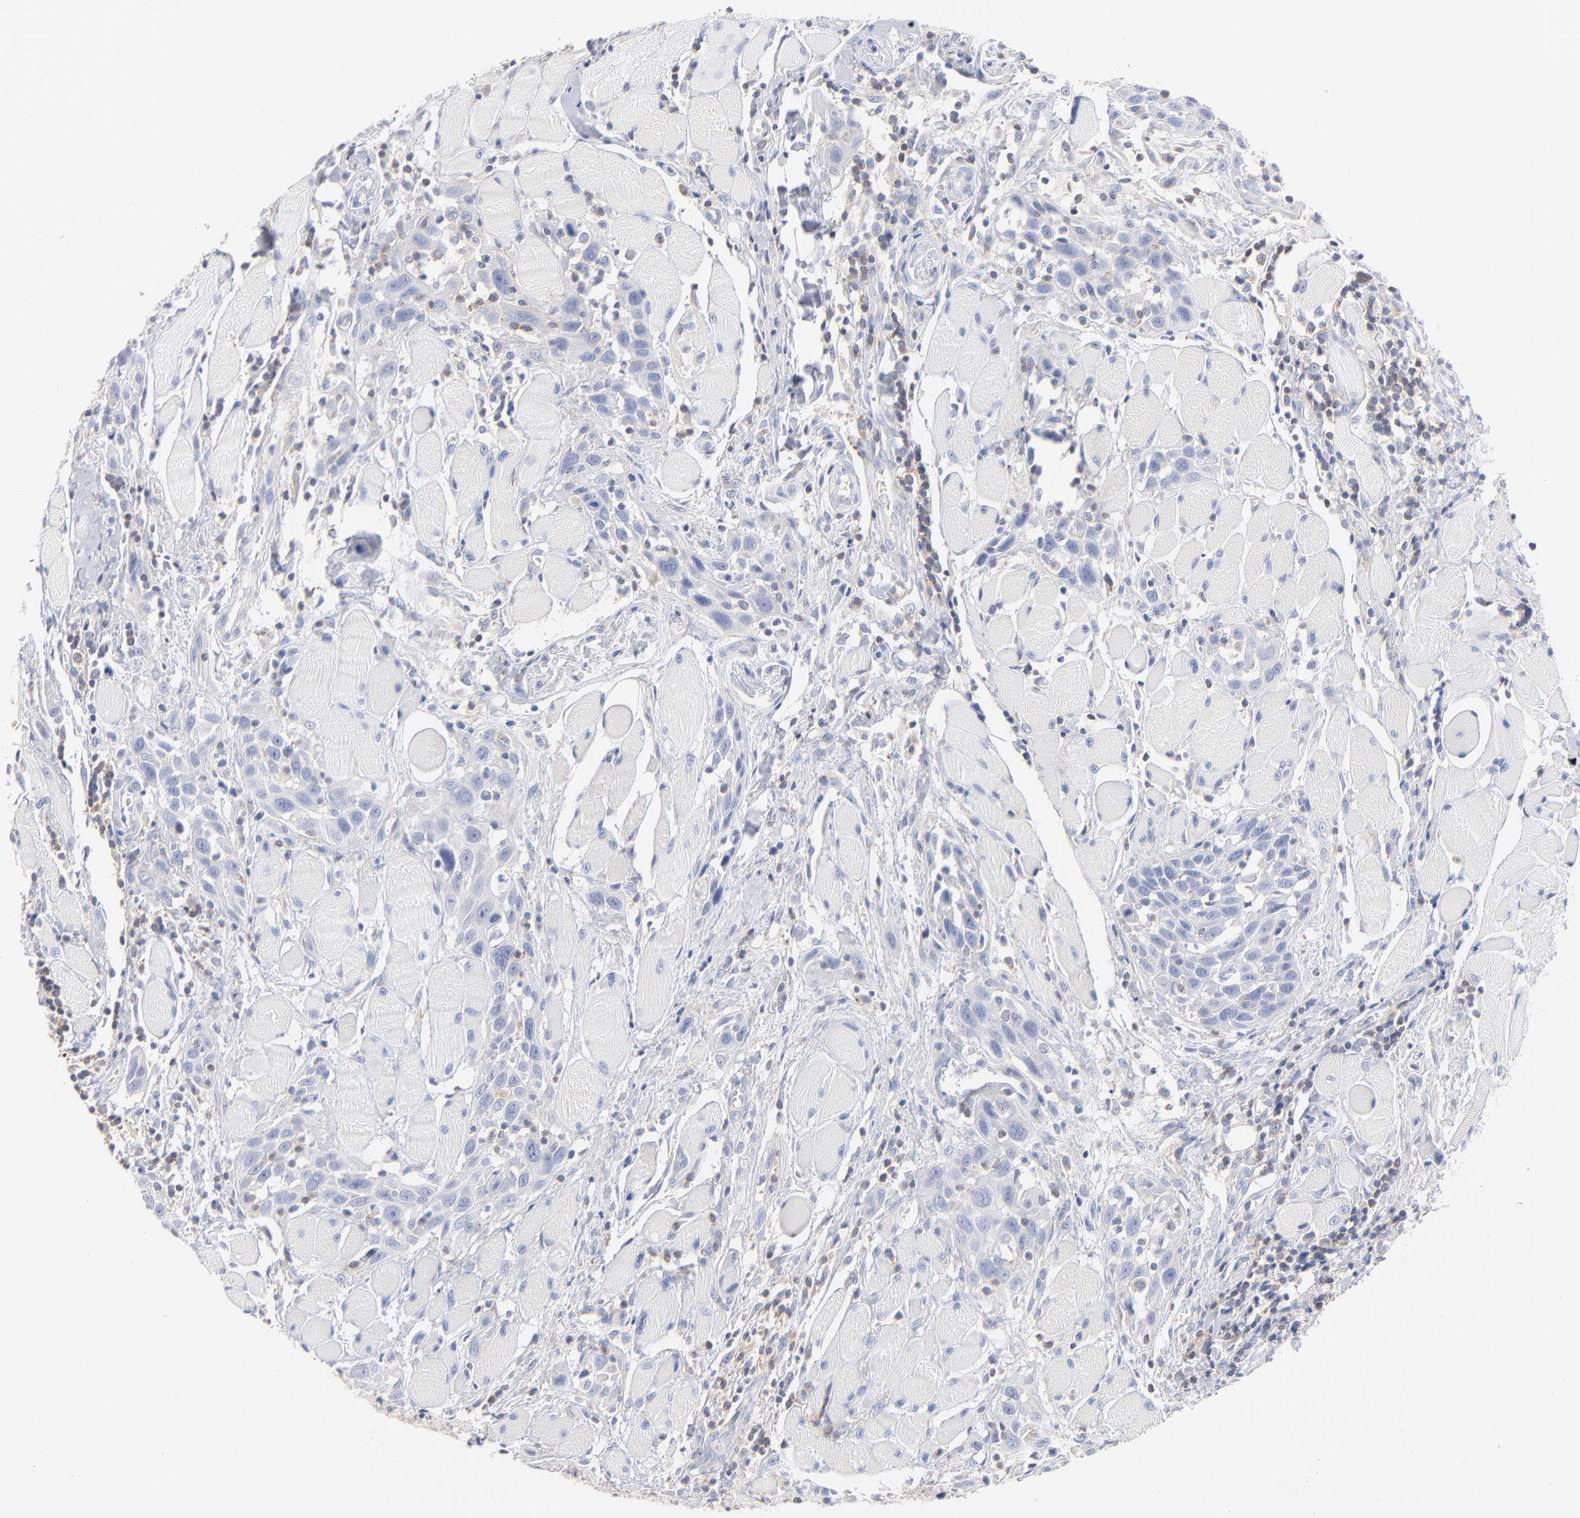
{"staining": {"intensity": "negative", "quantity": "none", "location": "none"}, "tissue": "head and neck cancer", "cell_type": "Tumor cells", "image_type": "cancer", "snomed": [{"axis": "morphology", "description": "Squamous cell carcinoma, NOS"}, {"axis": "topography", "description": "Oral tissue"}, {"axis": "topography", "description": "Head-Neck"}], "caption": "High power microscopy histopathology image of an immunohistochemistry micrograph of head and neck cancer, revealing no significant expression in tumor cells.", "gene": "SEPTIN6", "patient": {"sex": "female", "age": 50}}